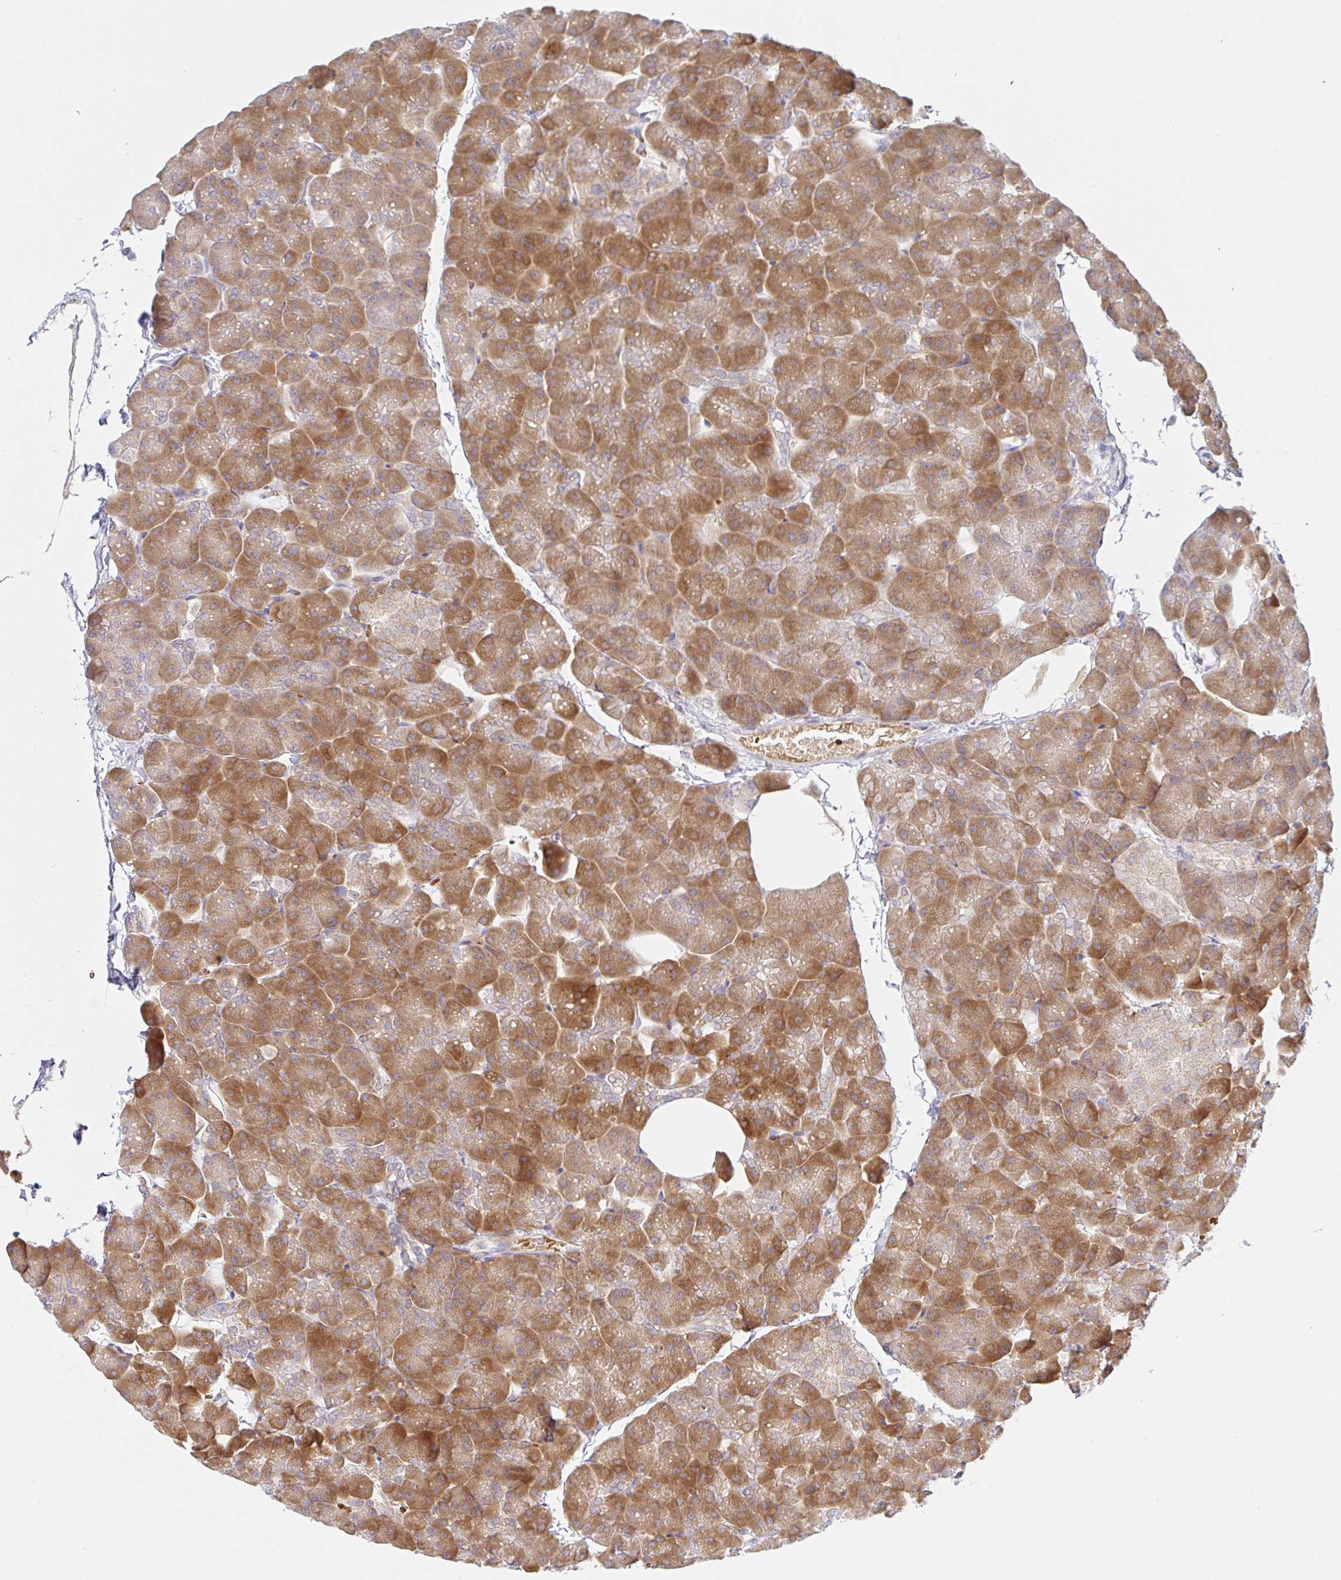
{"staining": {"intensity": "moderate", "quantity": ">75%", "location": "cytoplasmic/membranous"}, "tissue": "pancreas", "cell_type": "Exocrine glandular cells", "image_type": "normal", "snomed": [{"axis": "morphology", "description": "Normal tissue, NOS"}, {"axis": "topography", "description": "Pancreas"}], "caption": "Protein expression analysis of unremarkable pancreas demonstrates moderate cytoplasmic/membranous positivity in approximately >75% of exocrine glandular cells. (Brightfield microscopy of DAB IHC at high magnification).", "gene": "DERL2", "patient": {"sex": "male", "age": 35}}